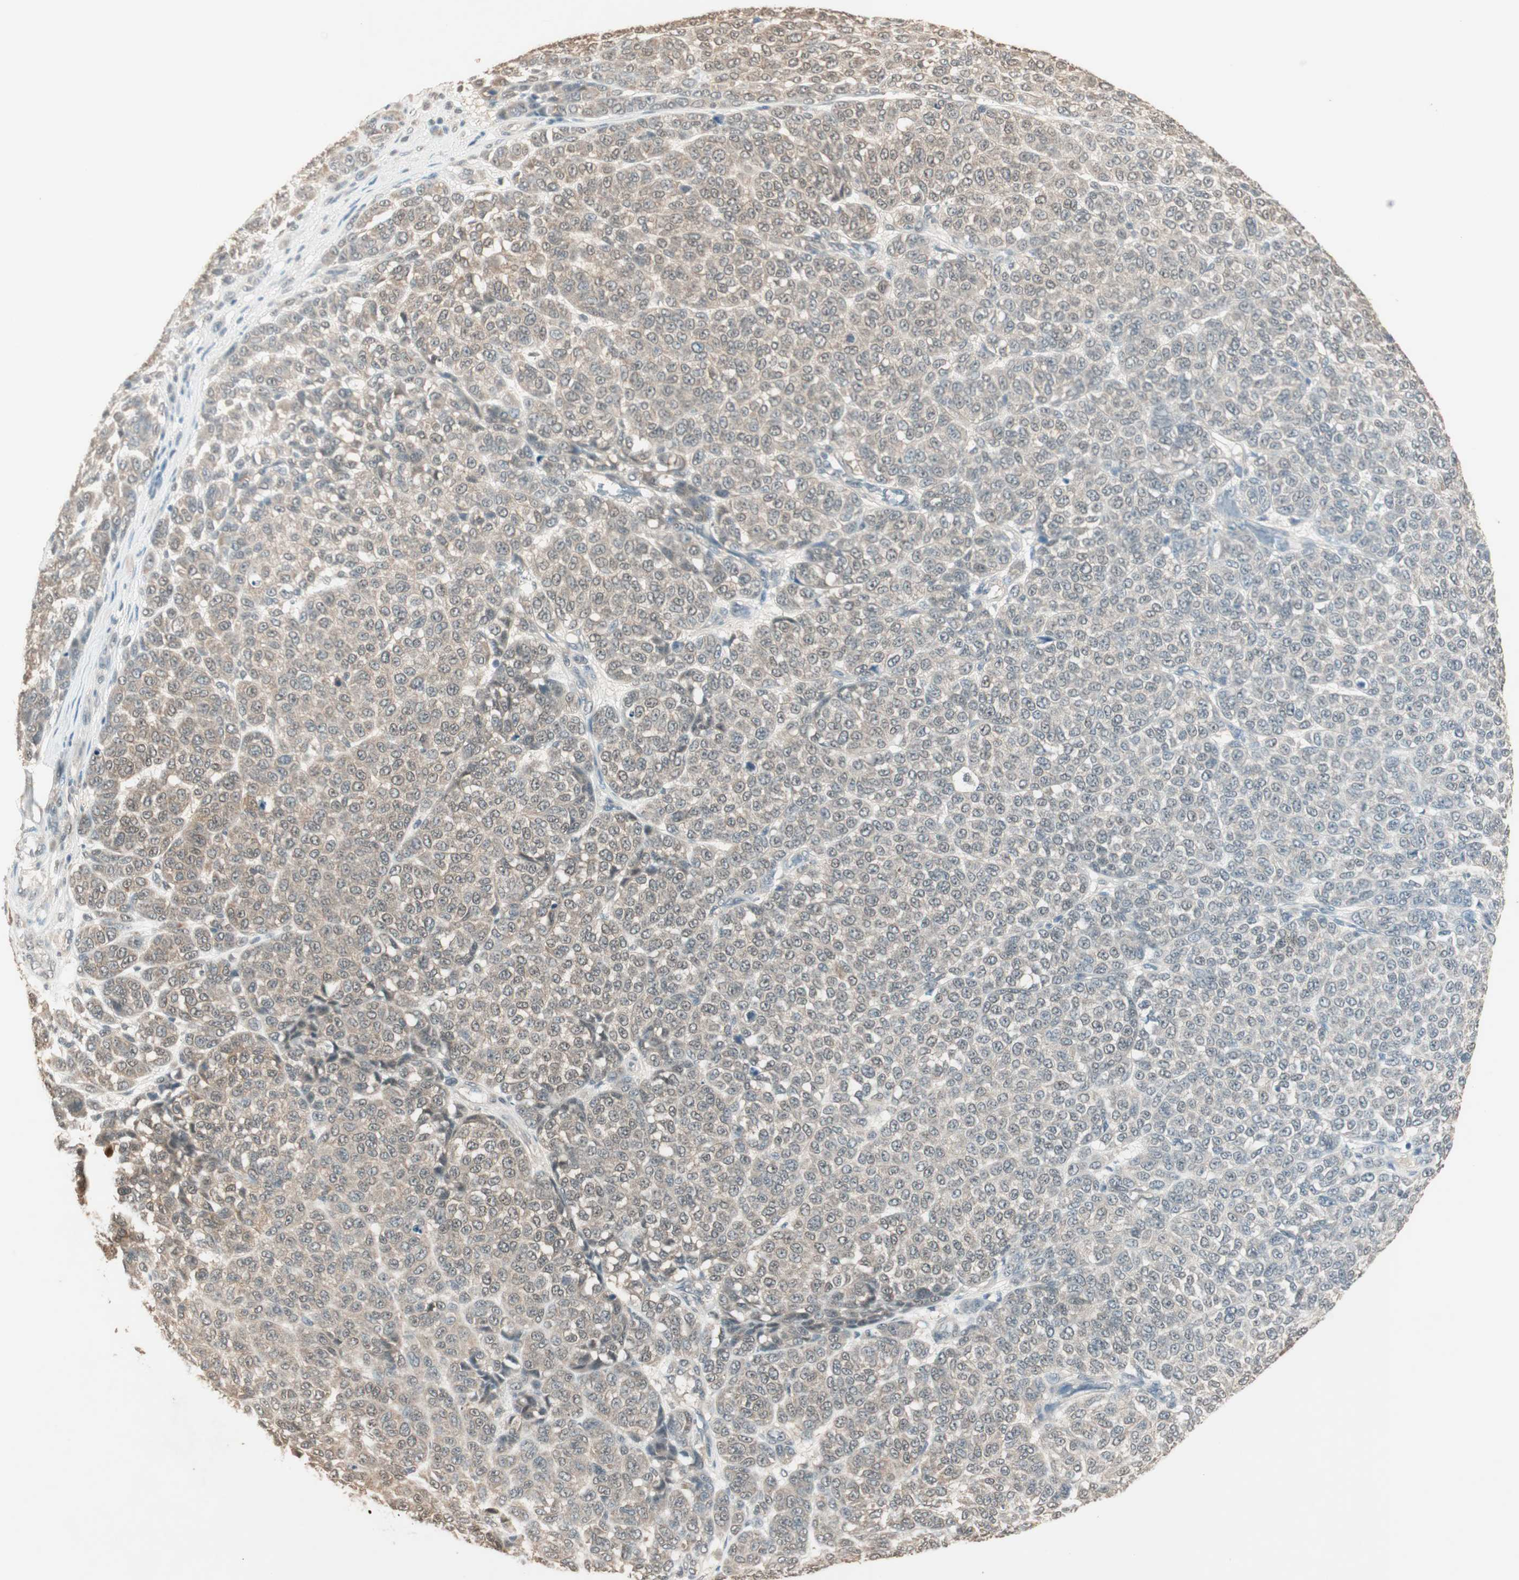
{"staining": {"intensity": "weak", "quantity": "25%-75%", "location": "cytoplasmic/membranous"}, "tissue": "melanoma", "cell_type": "Tumor cells", "image_type": "cancer", "snomed": [{"axis": "morphology", "description": "Malignant melanoma, NOS"}, {"axis": "topography", "description": "Skin"}], "caption": "IHC (DAB) staining of melanoma shows weak cytoplasmic/membranous protein positivity in approximately 25%-75% of tumor cells.", "gene": "USP5", "patient": {"sex": "male", "age": 59}}